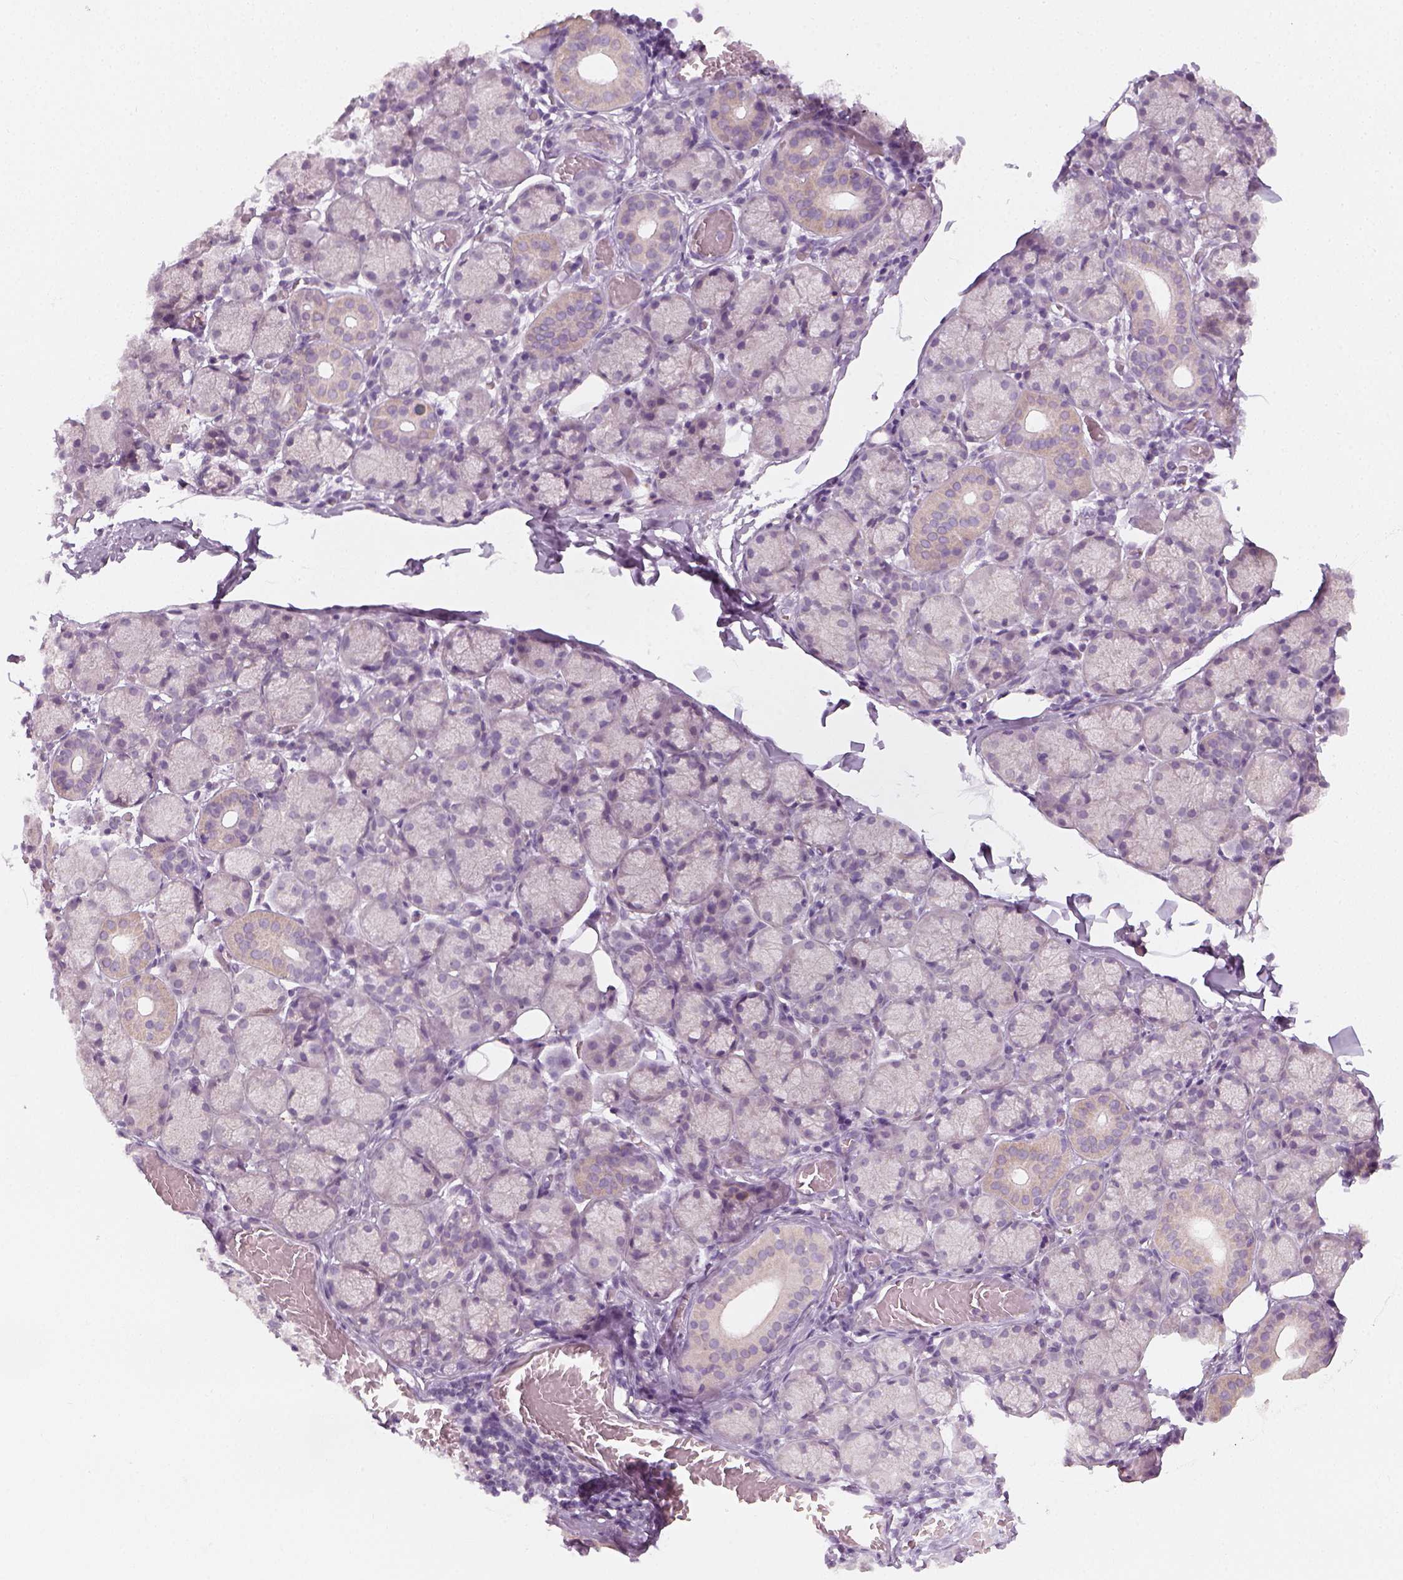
{"staining": {"intensity": "weak", "quantity": "<25%", "location": "cytoplasmic/membranous"}, "tissue": "salivary gland", "cell_type": "Glandular cells", "image_type": "normal", "snomed": [{"axis": "morphology", "description": "Normal tissue, NOS"}, {"axis": "topography", "description": "Salivary gland"}, {"axis": "topography", "description": "Peripheral nerve tissue"}], "caption": "The photomicrograph displays no significant positivity in glandular cells of salivary gland. (DAB (3,3'-diaminobenzidine) immunohistochemistry (IHC) with hematoxylin counter stain).", "gene": "PRAME", "patient": {"sex": "female", "age": 24}}